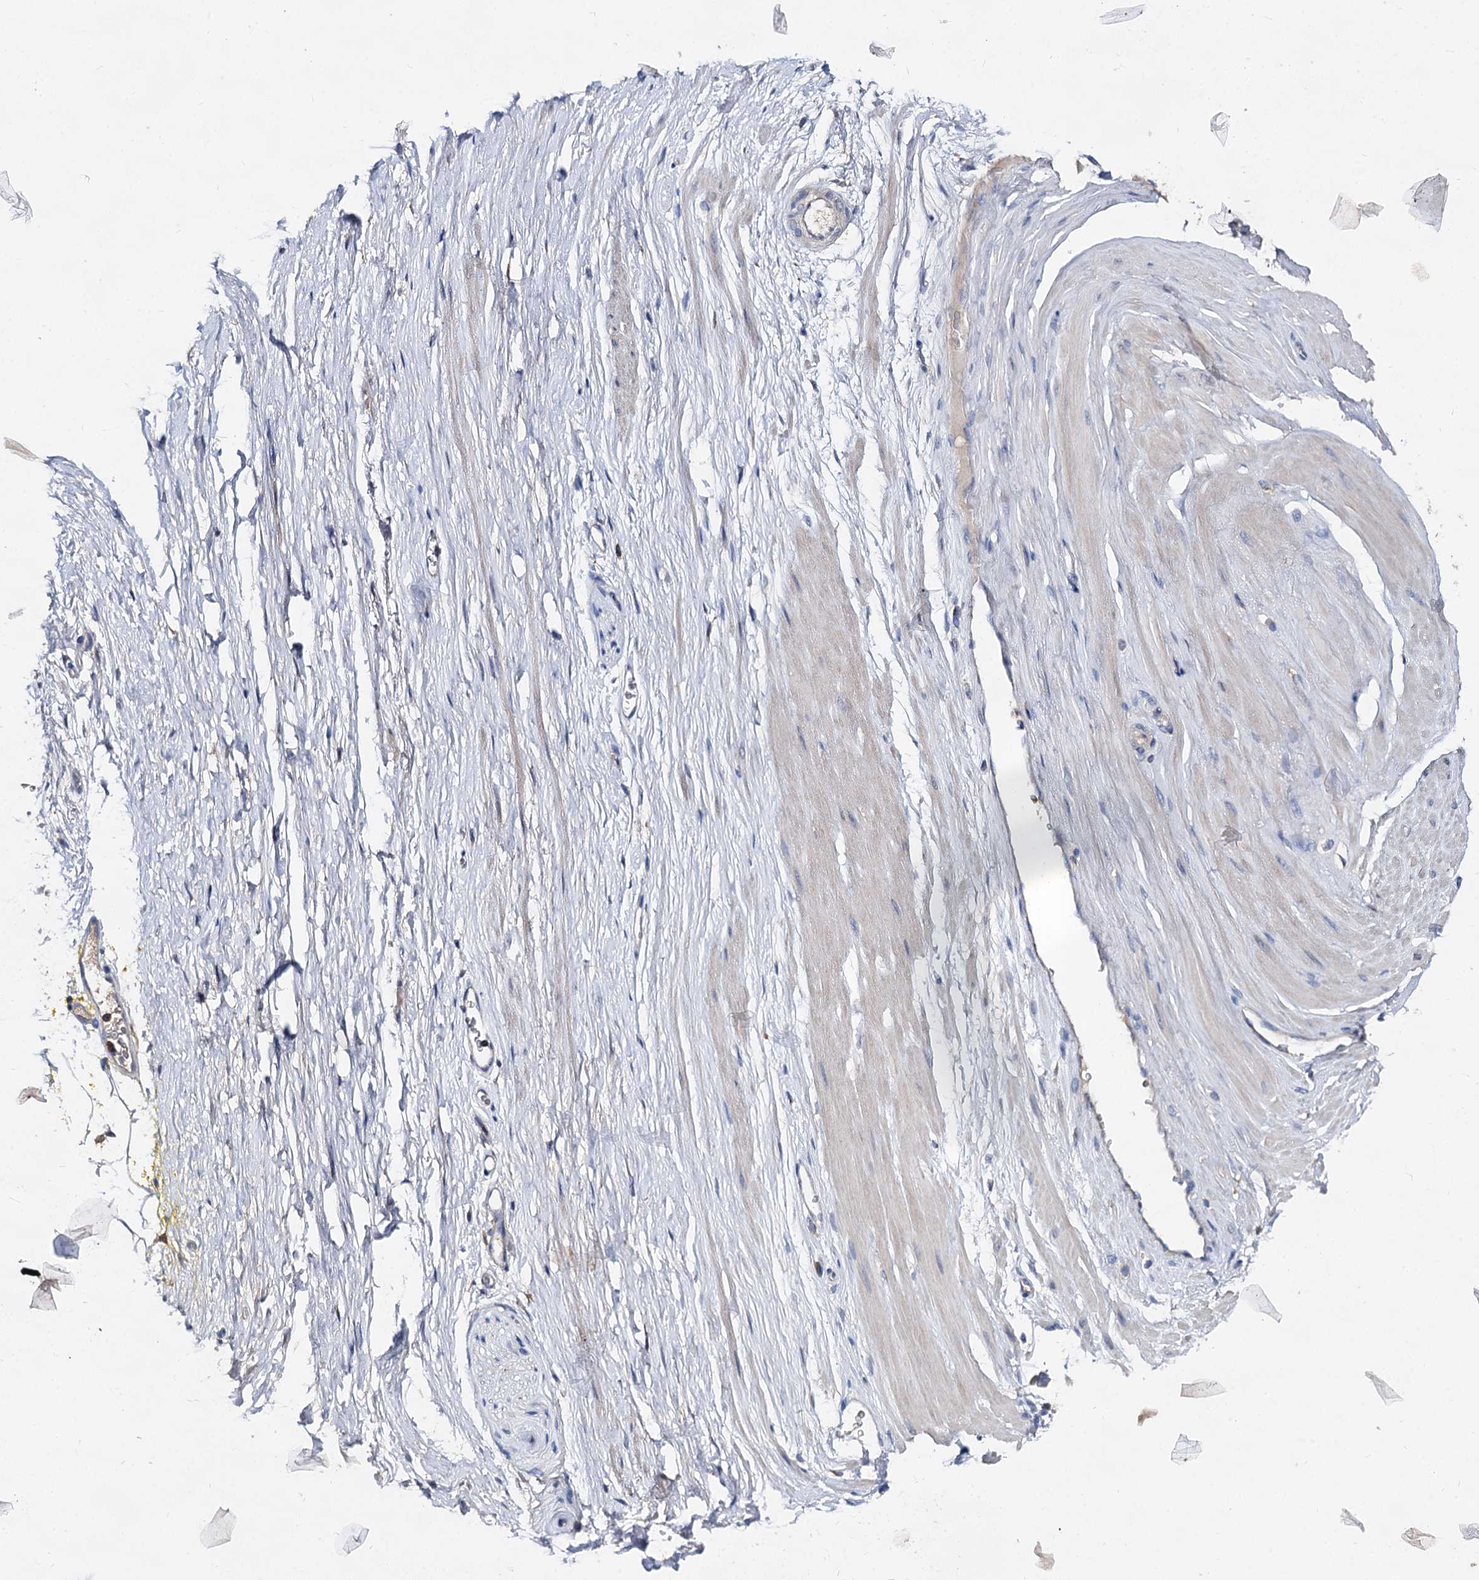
{"staining": {"intensity": "negative", "quantity": "none", "location": "none"}, "tissue": "adipose tissue", "cell_type": "Adipocytes", "image_type": "normal", "snomed": [{"axis": "morphology", "description": "Normal tissue, NOS"}, {"axis": "morphology", "description": "Adenocarcinoma, Low grade"}, {"axis": "topography", "description": "Prostate"}, {"axis": "topography", "description": "Peripheral nerve tissue"}], "caption": "Human adipose tissue stained for a protein using IHC demonstrates no staining in adipocytes.", "gene": "HVCN1", "patient": {"sex": "male", "age": 63}}